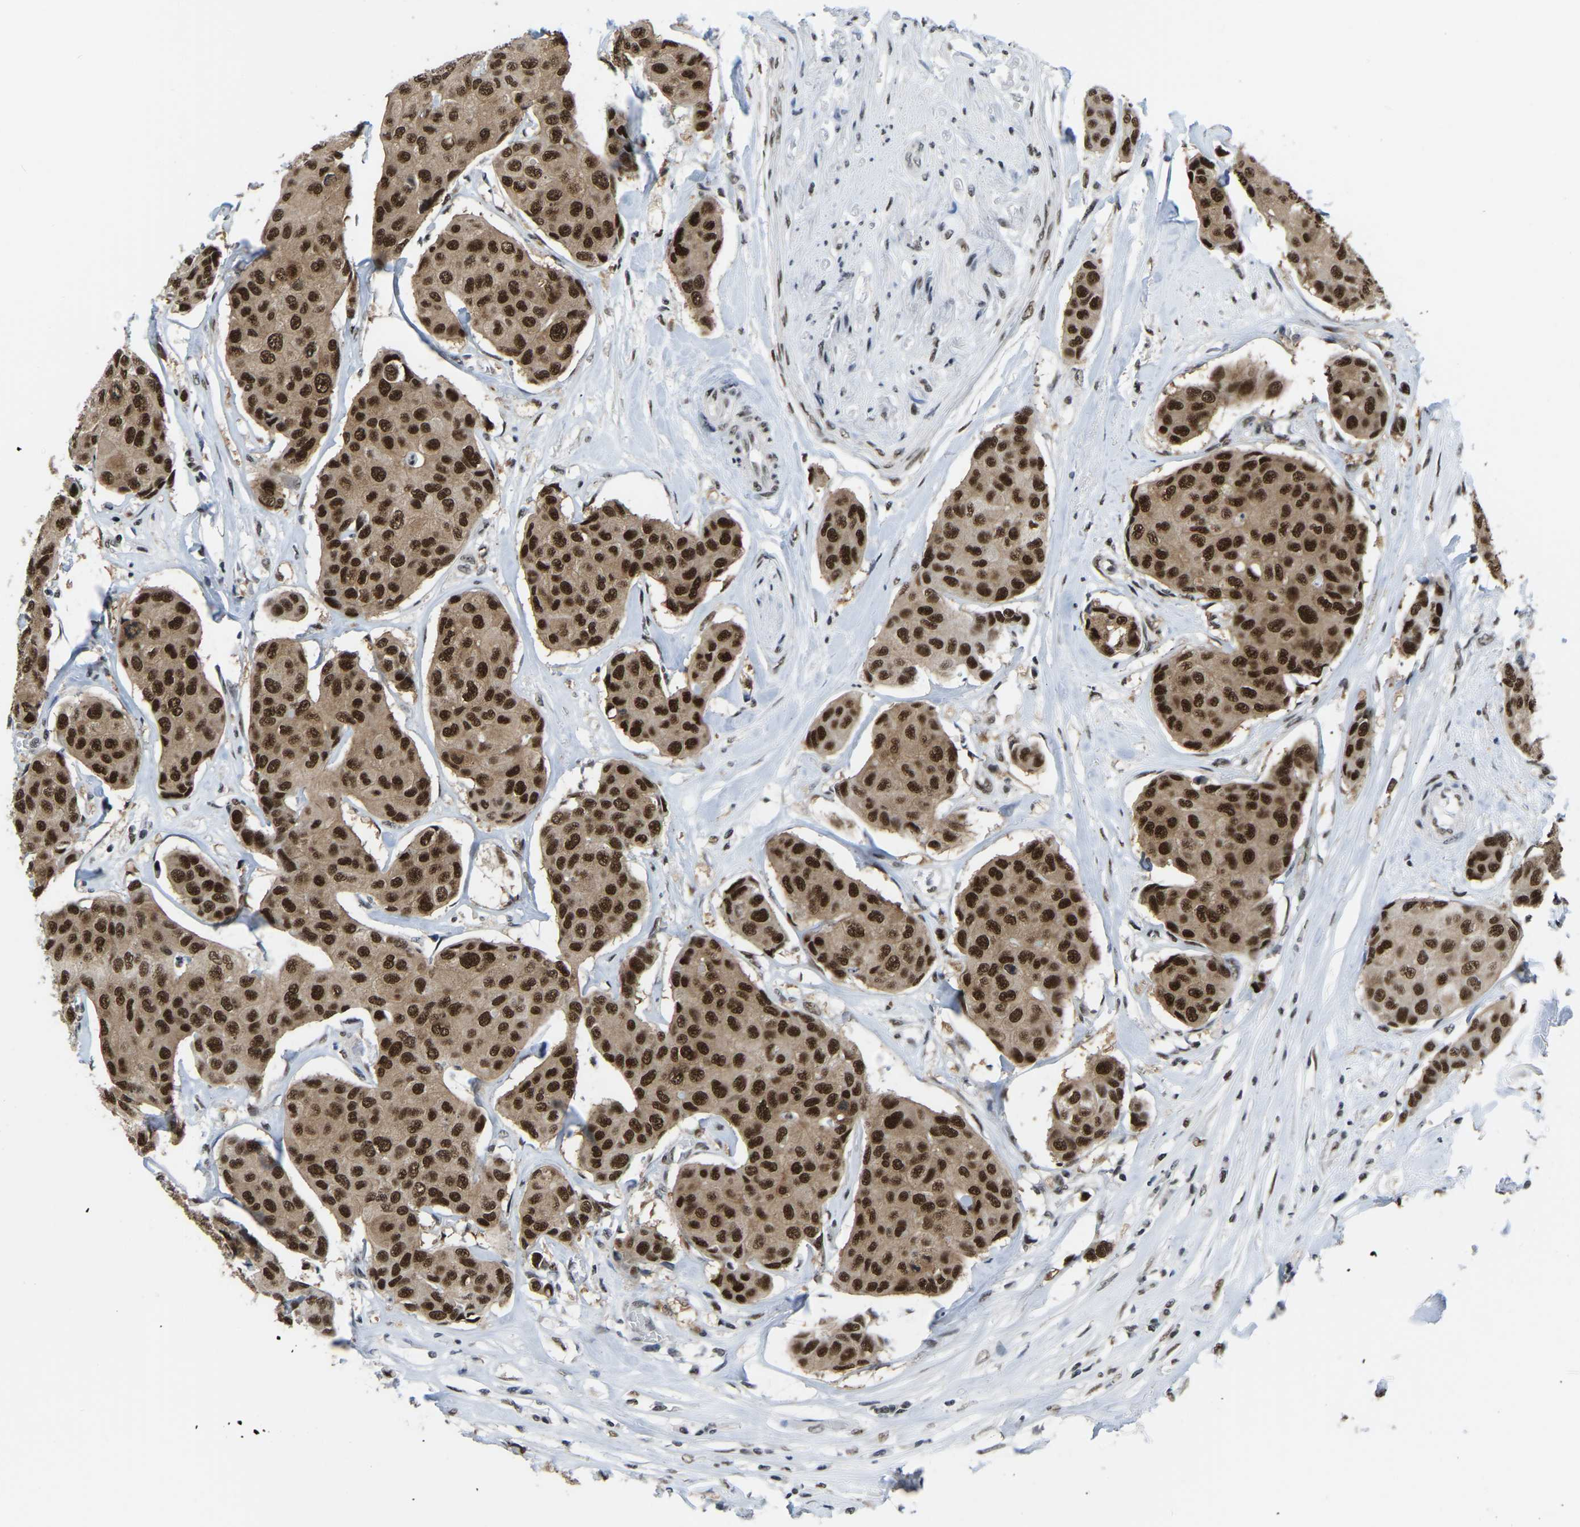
{"staining": {"intensity": "strong", "quantity": ">75%", "location": "nuclear"}, "tissue": "breast cancer", "cell_type": "Tumor cells", "image_type": "cancer", "snomed": [{"axis": "morphology", "description": "Duct carcinoma"}, {"axis": "topography", "description": "Breast"}], "caption": "Human breast cancer (infiltrating ductal carcinoma) stained with a protein marker shows strong staining in tumor cells.", "gene": "TBL1XR1", "patient": {"sex": "female", "age": 80}}